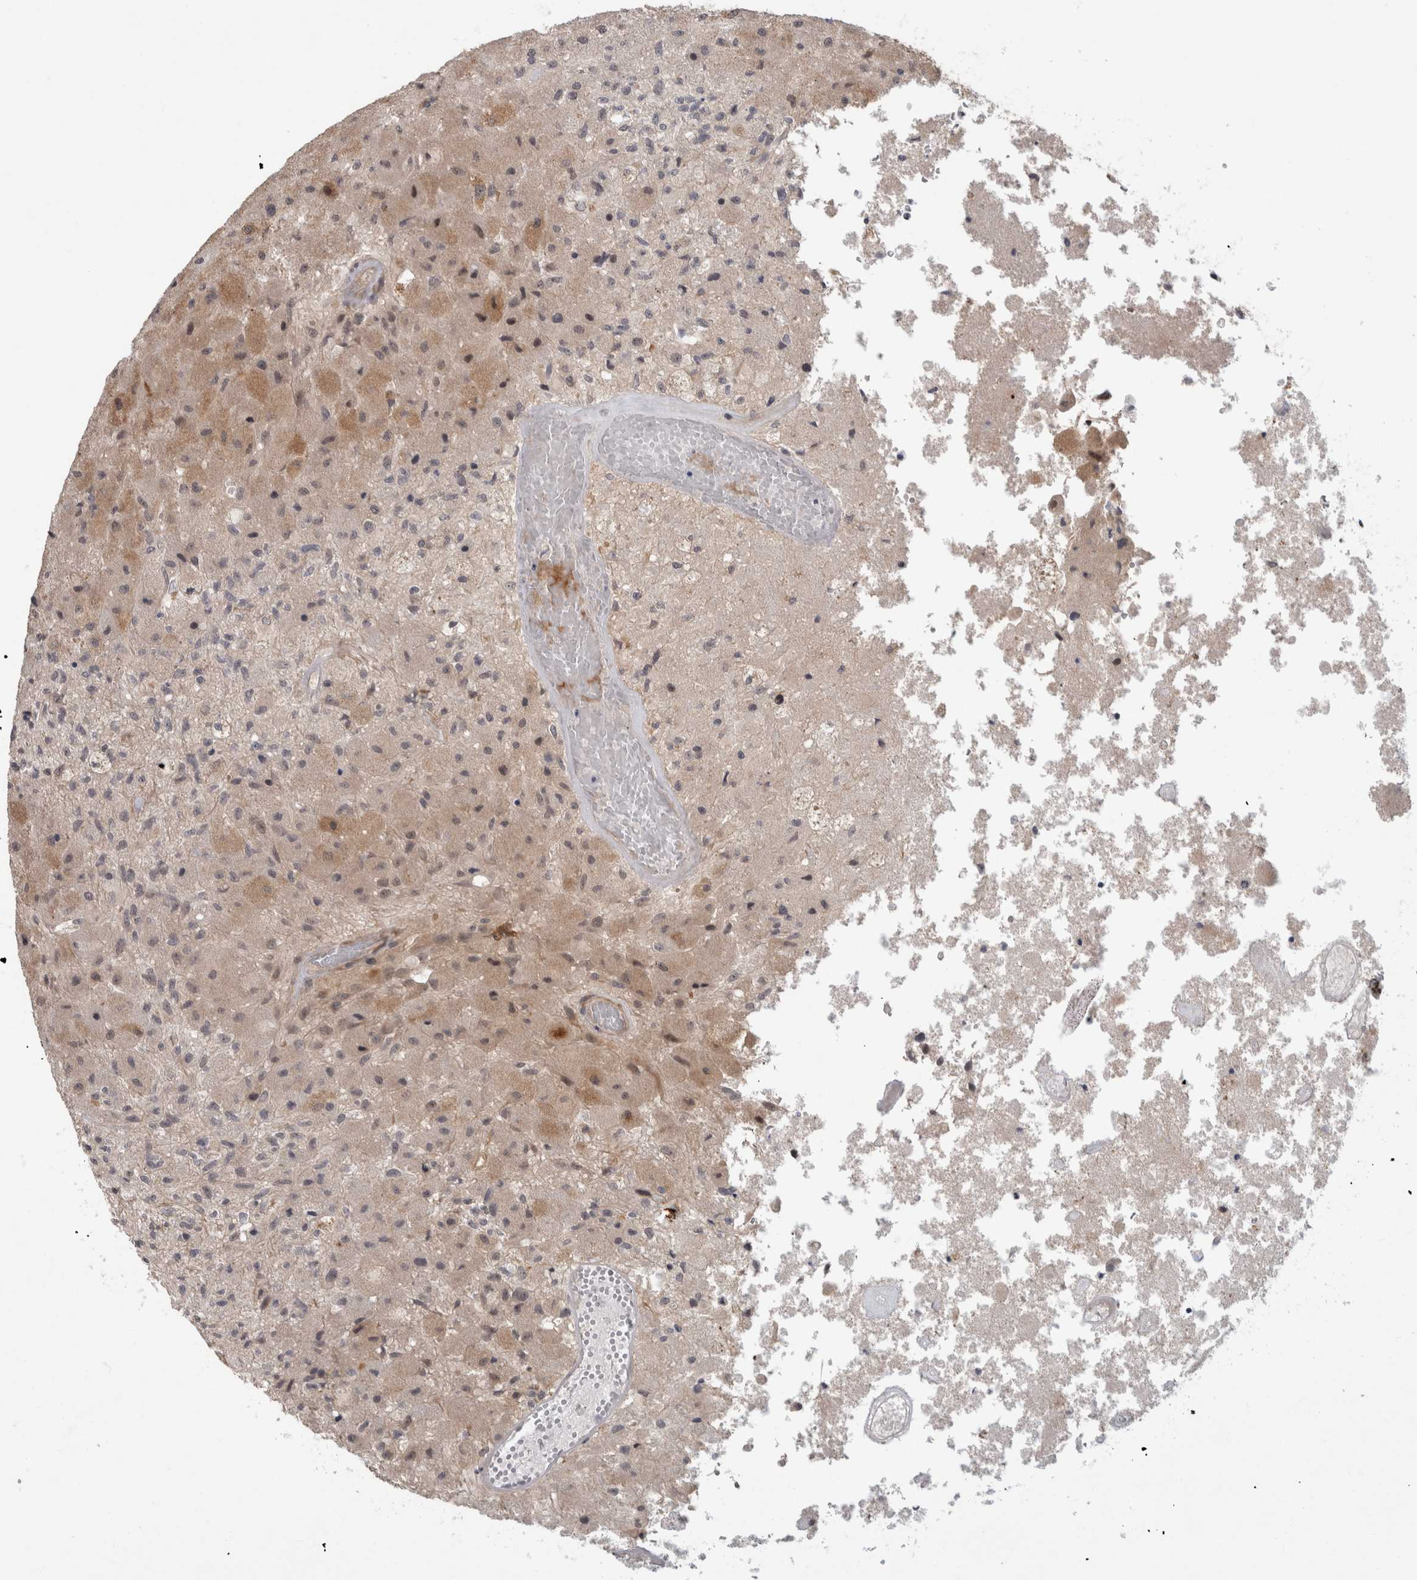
{"staining": {"intensity": "moderate", "quantity": "<25%", "location": "cytoplasmic/membranous"}, "tissue": "glioma", "cell_type": "Tumor cells", "image_type": "cancer", "snomed": [{"axis": "morphology", "description": "Normal tissue, NOS"}, {"axis": "morphology", "description": "Glioma, malignant, High grade"}, {"axis": "topography", "description": "Cerebral cortex"}], "caption": "Tumor cells demonstrate low levels of moderate cytoplasmic/membranous positivity in about <25% of cells in human malignant glioma (high-grade).", "gene": "CRISPLD1", "patient": {"sex": "male", "age": 77}}